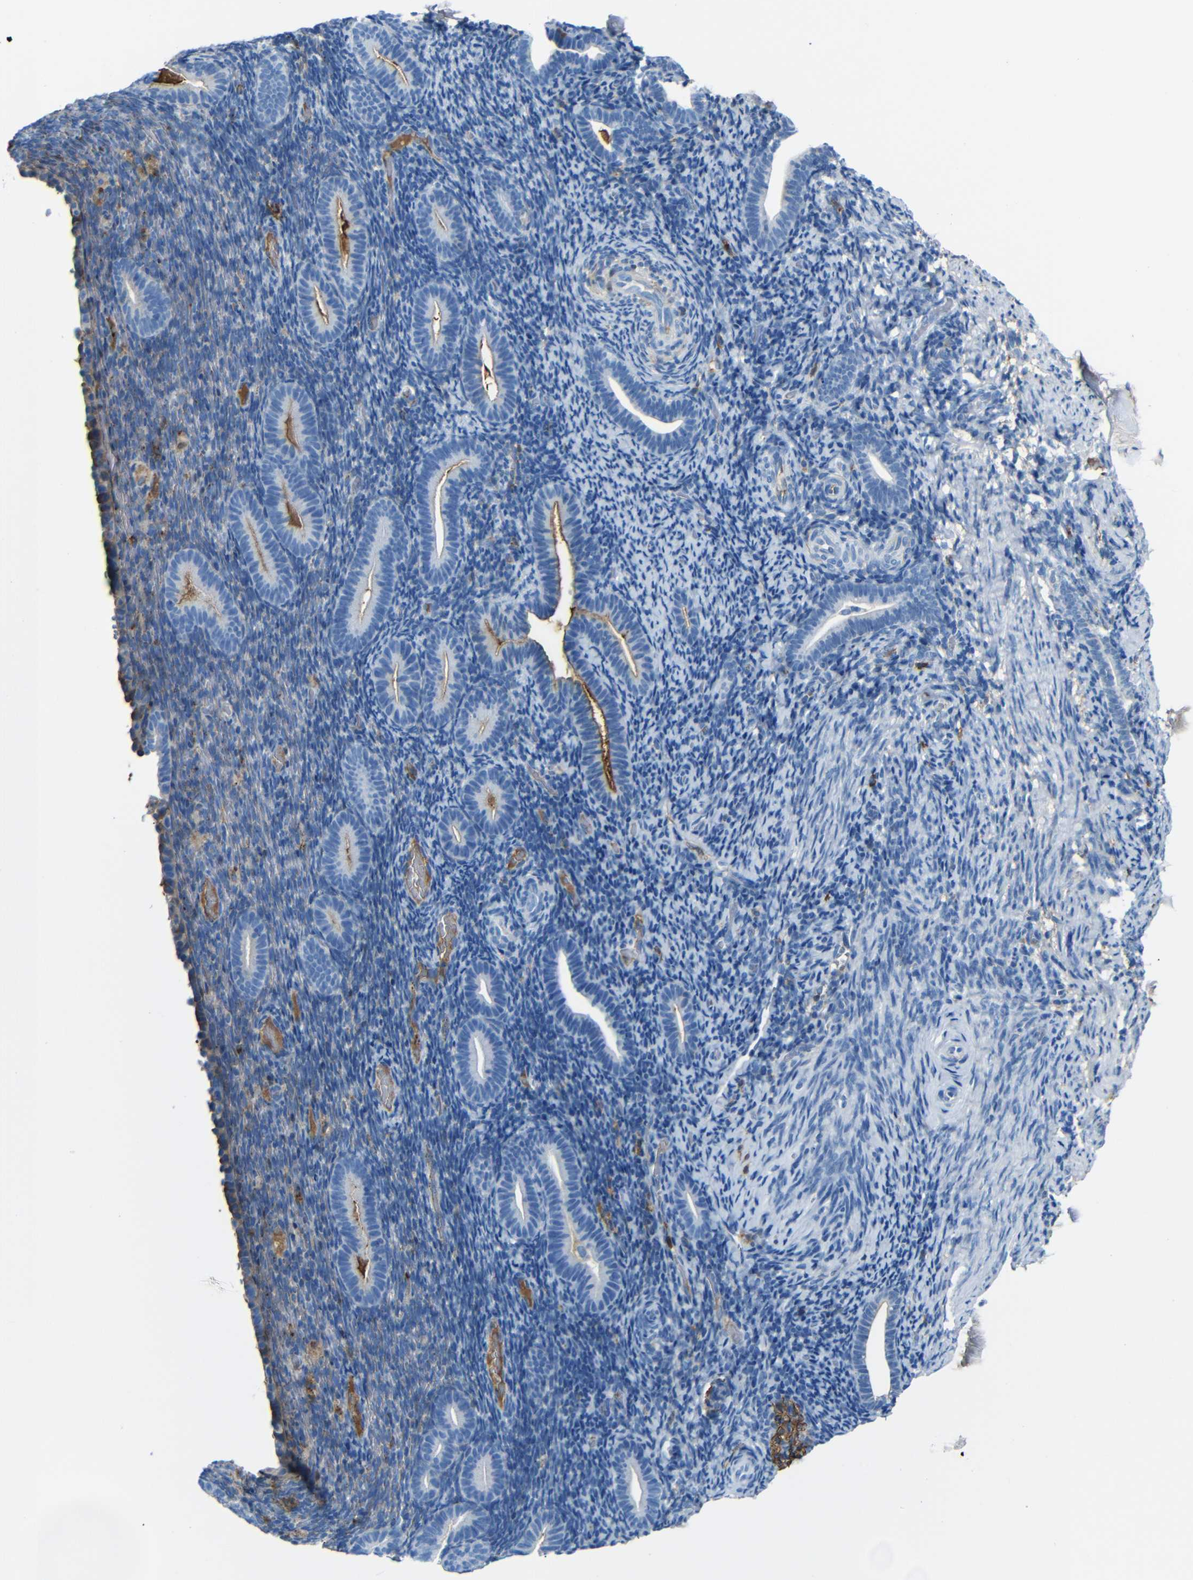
{"staining": {"intensity": "negative", "quantity": "none", "location": "none"}, "tissue": "endometrium", "cell_type": "Cells in endometrial stroma", "image_type": "normal", "snomed": [{"axis": "morphology", "description": "Normal tissue, NOS"}, {"axis": "topography", "description": "Endometrium"}], "caption": "Immunohistochemistry of unremarkable human endometrium demonstrates no positivity in cells in endometrial stroma.", "gene": "SERPINA1", "patient": {"sex": "female", "age": 51}}